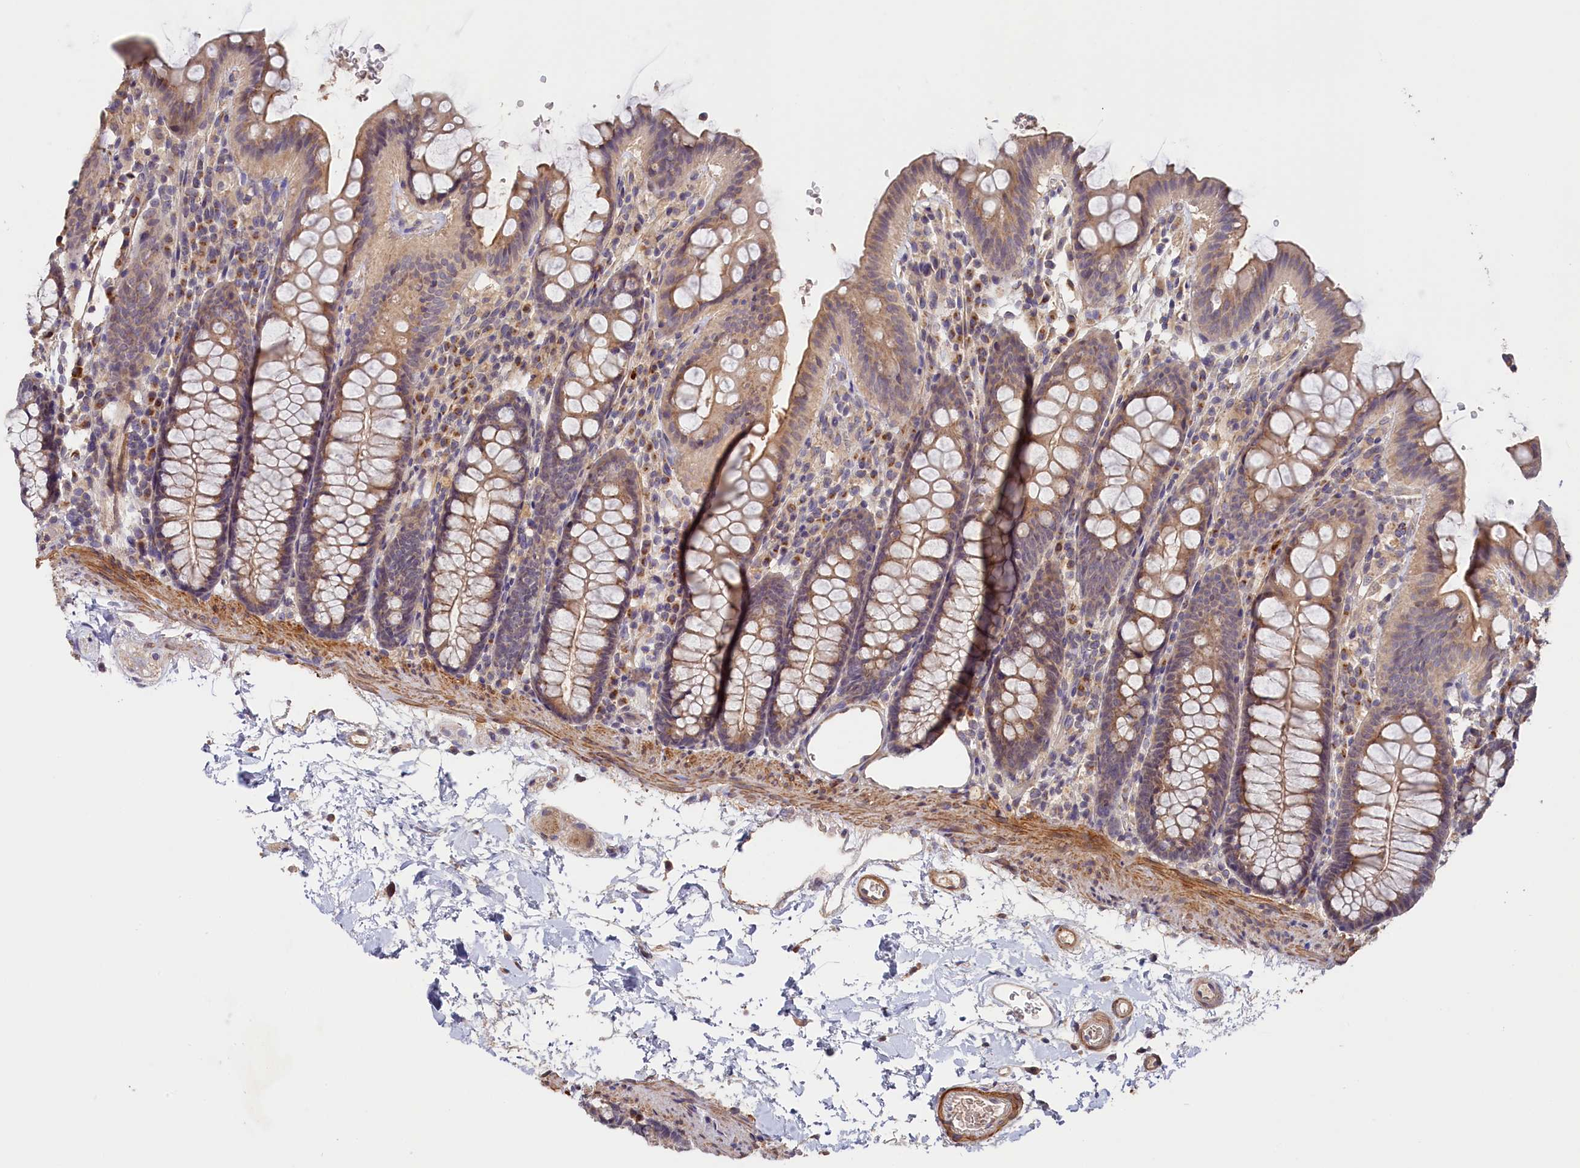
{"staining": {"intensity": "negative", "quantity": "none", "location": "none"}, "tissue": "colon", "cell_type": "Endothelial cells", "image_type": "normal", "snomed": [{"axis": "morphology", "description": "Normal tissue, NOS"}, {"axis": "topography", "description": "Colon"}], "caption": "DAB immunohistochemical staining of normal colon demonstrates no significant staining in endothelial cells. (Immunohistochemistry (ihc), brightfield microscopy, high magnification).", "gene": "TANGO6", "patient": {"sex": "male", "age": 75}}